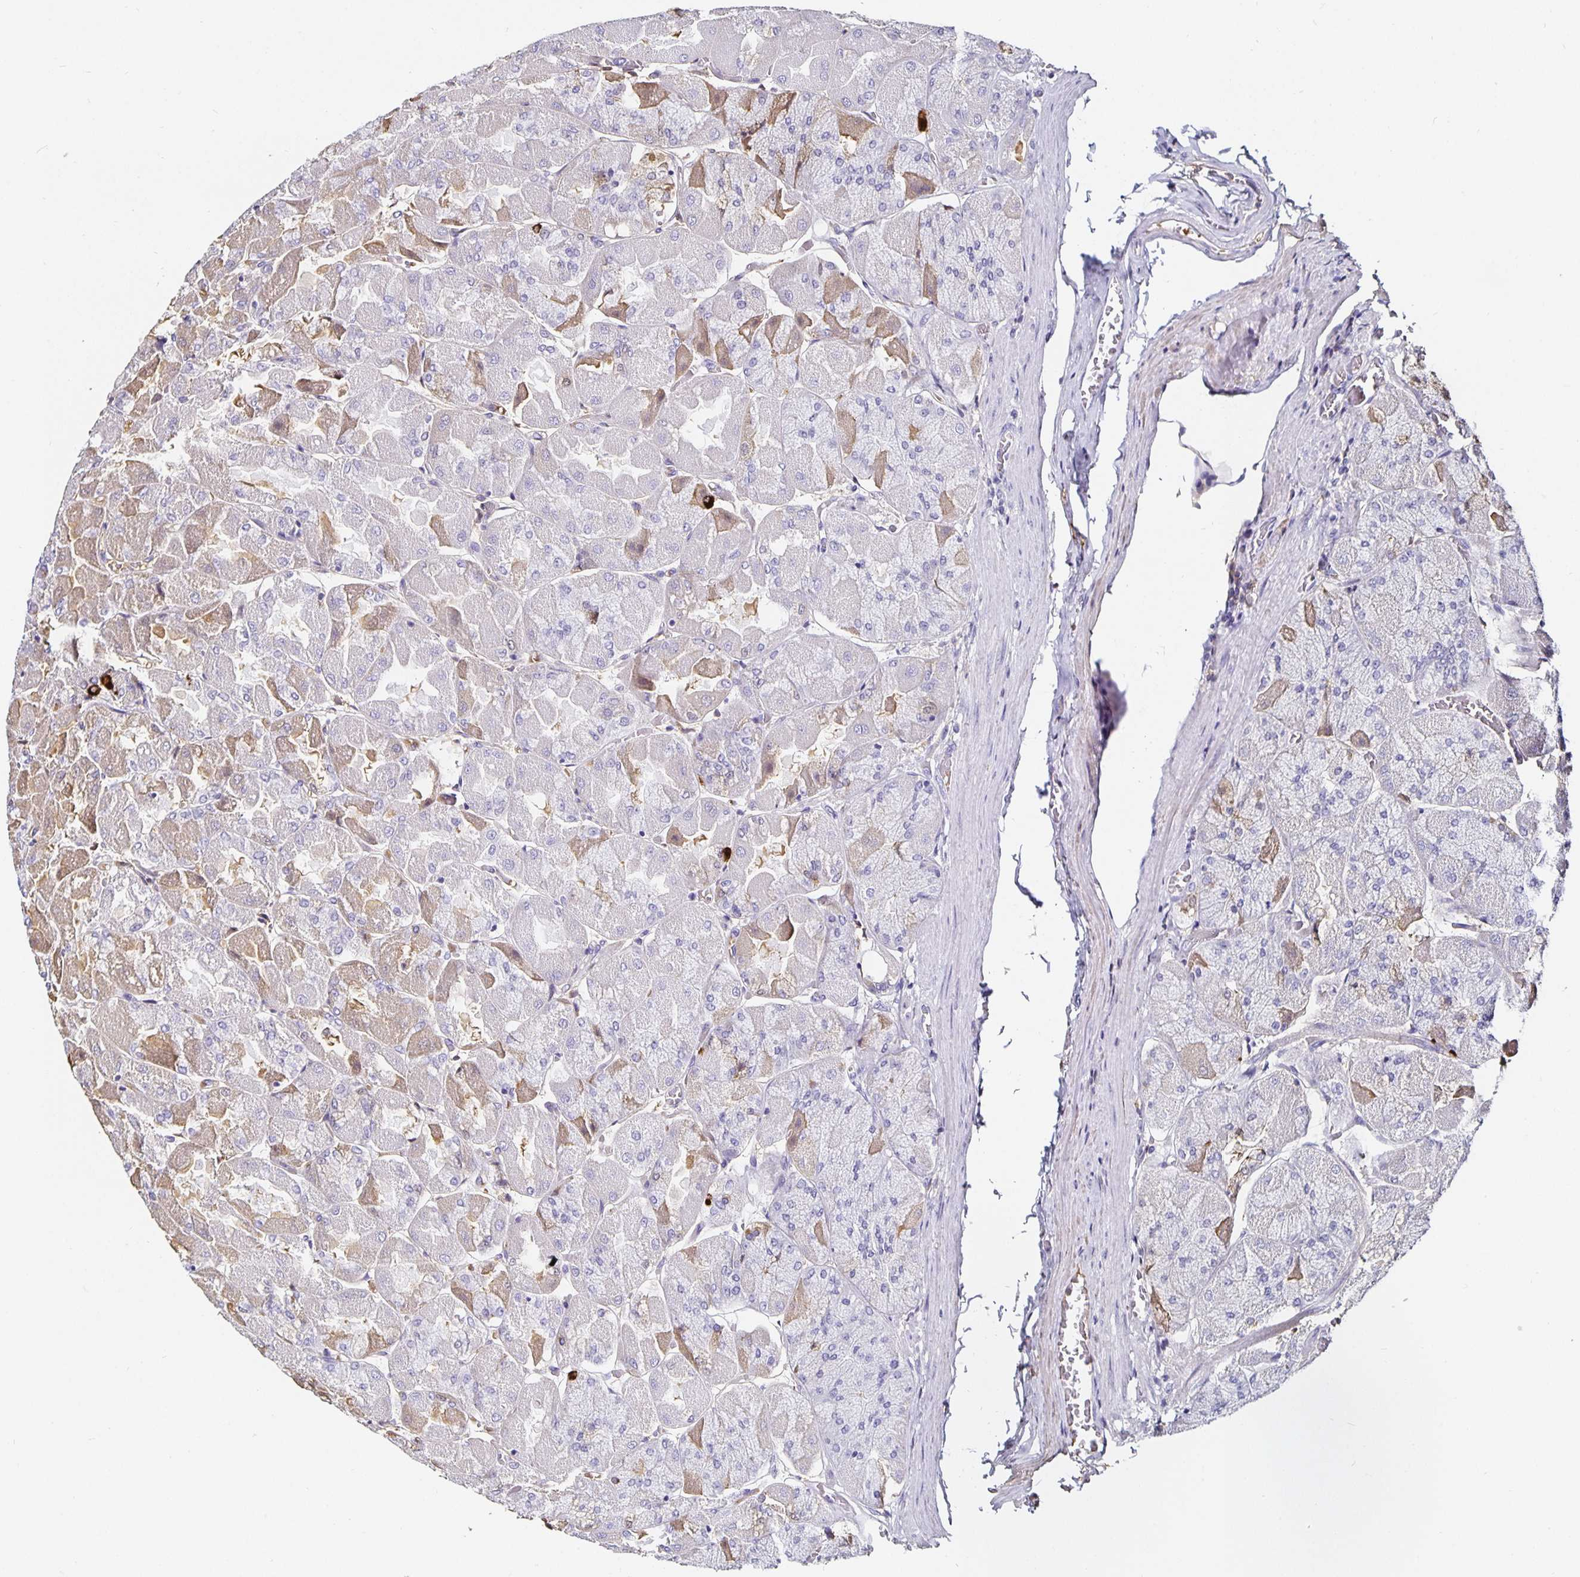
{"staining": {"intensity": "weak", "quantity": "<25%", "location": "cytoplasmic/membranous"}, "tissue": "stomach", "cell_type": "Glandular cells", "image_type": "normal", "snomed": [{"axis": "morphology", "description": "Normal tissue, NOS"}, {"axis": "topography", "description": "Stomach"}], "caption": "The image exhibits no significant positivity in glandular cells of stomach.", "gene": "TTR", "patient": {"sex": "female", "age": 61}}